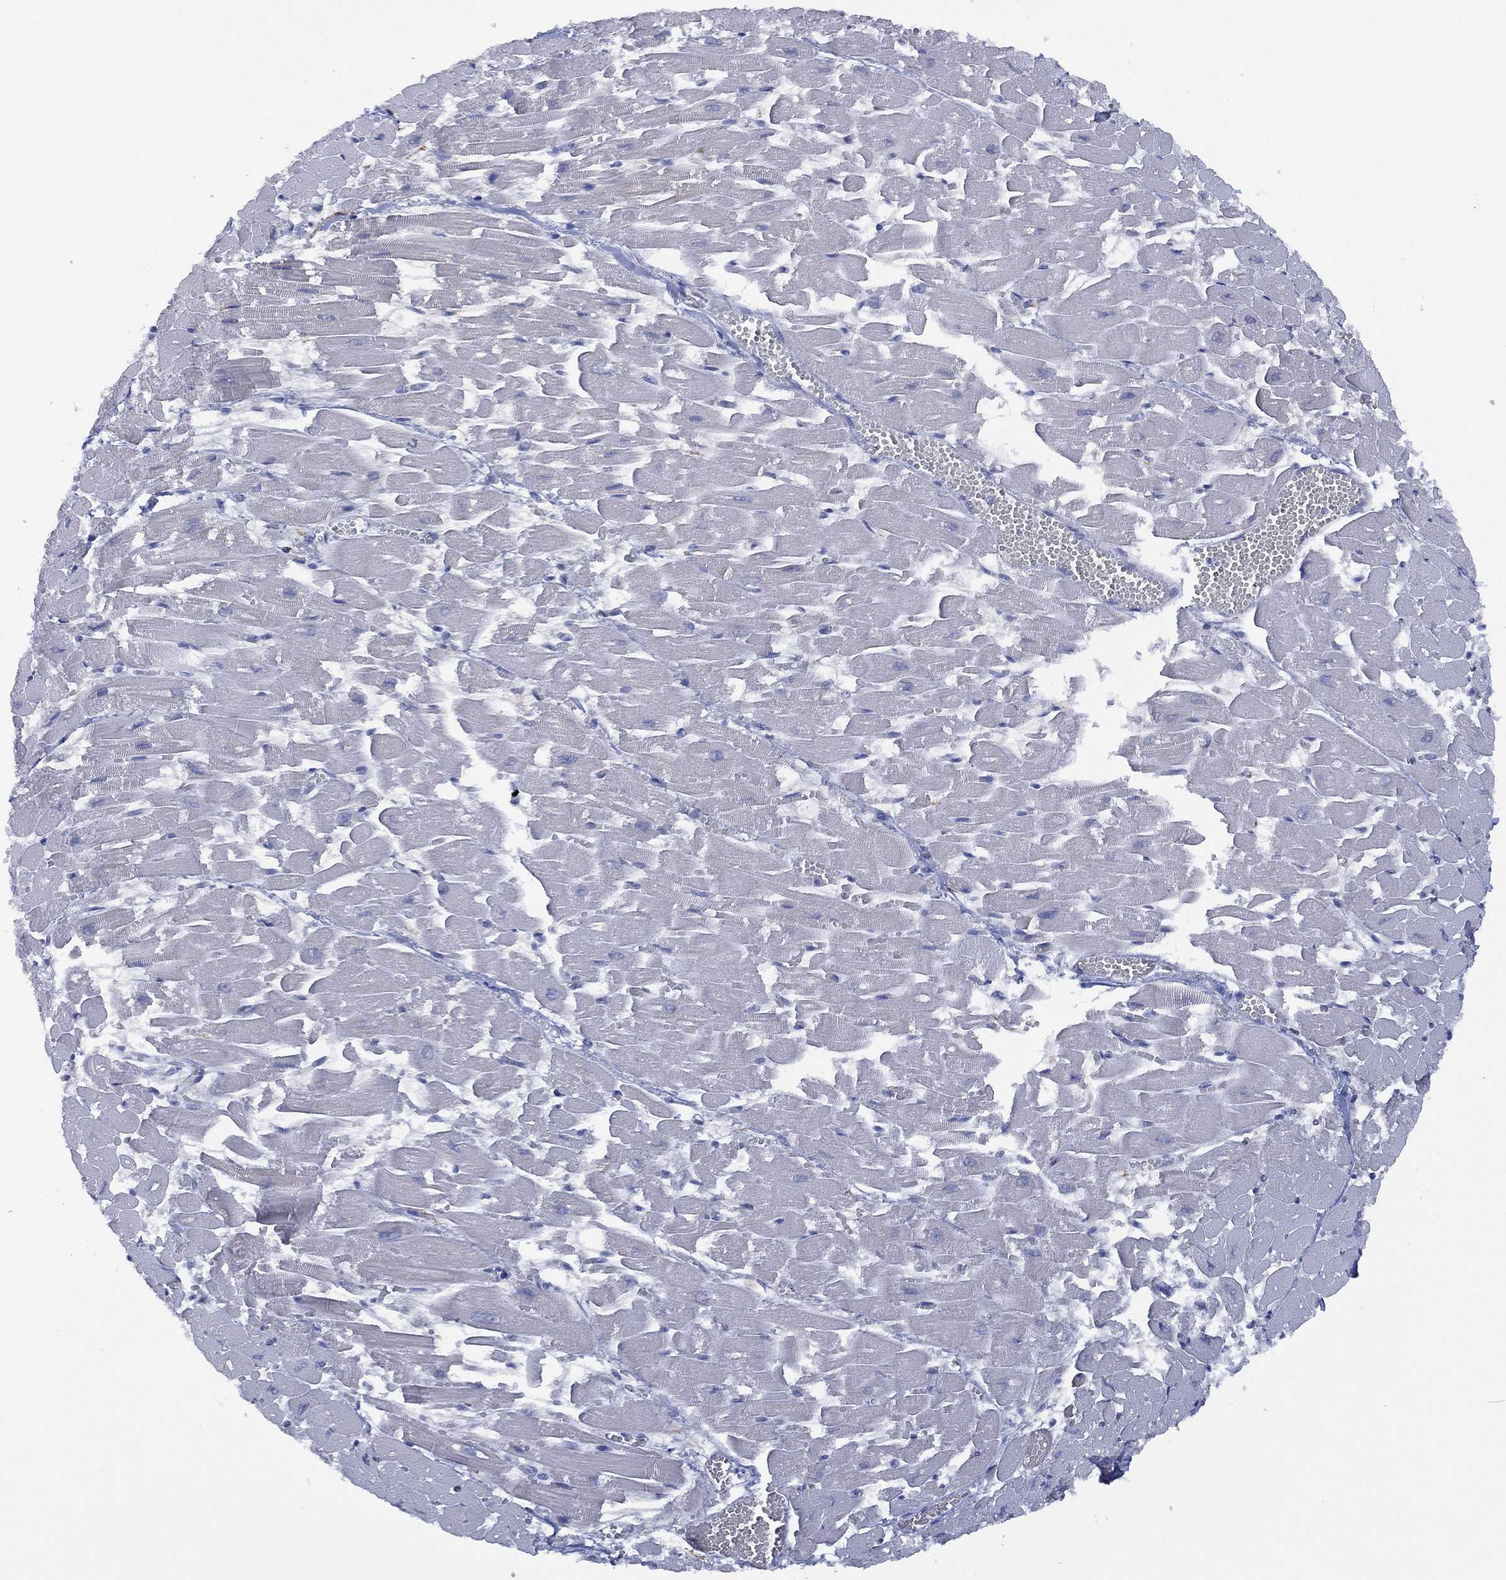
{"staining": {"intensity": "negative", "quantity": "none", "location": "none"}, "tissue": "heart muscle", "cell_type": "Cardiomyocytes", "image_type": "normal", "snomed": [{"axis": "morphology", "description": "Normal tissue, NOS"}, {"axis": "topography", "description": "Heart"}], "caption": "The immunohistochemistry (IHC) image has no significant expression in cardiomyocytes of heart muscle. The staining is performed using DAB (3,3'-diaminobenzidine) brown chromogen with nuclei counter-stained in using hematoxylin.", "gene": "DDAH1", "patient": {"sex": "female", "age": 52}}